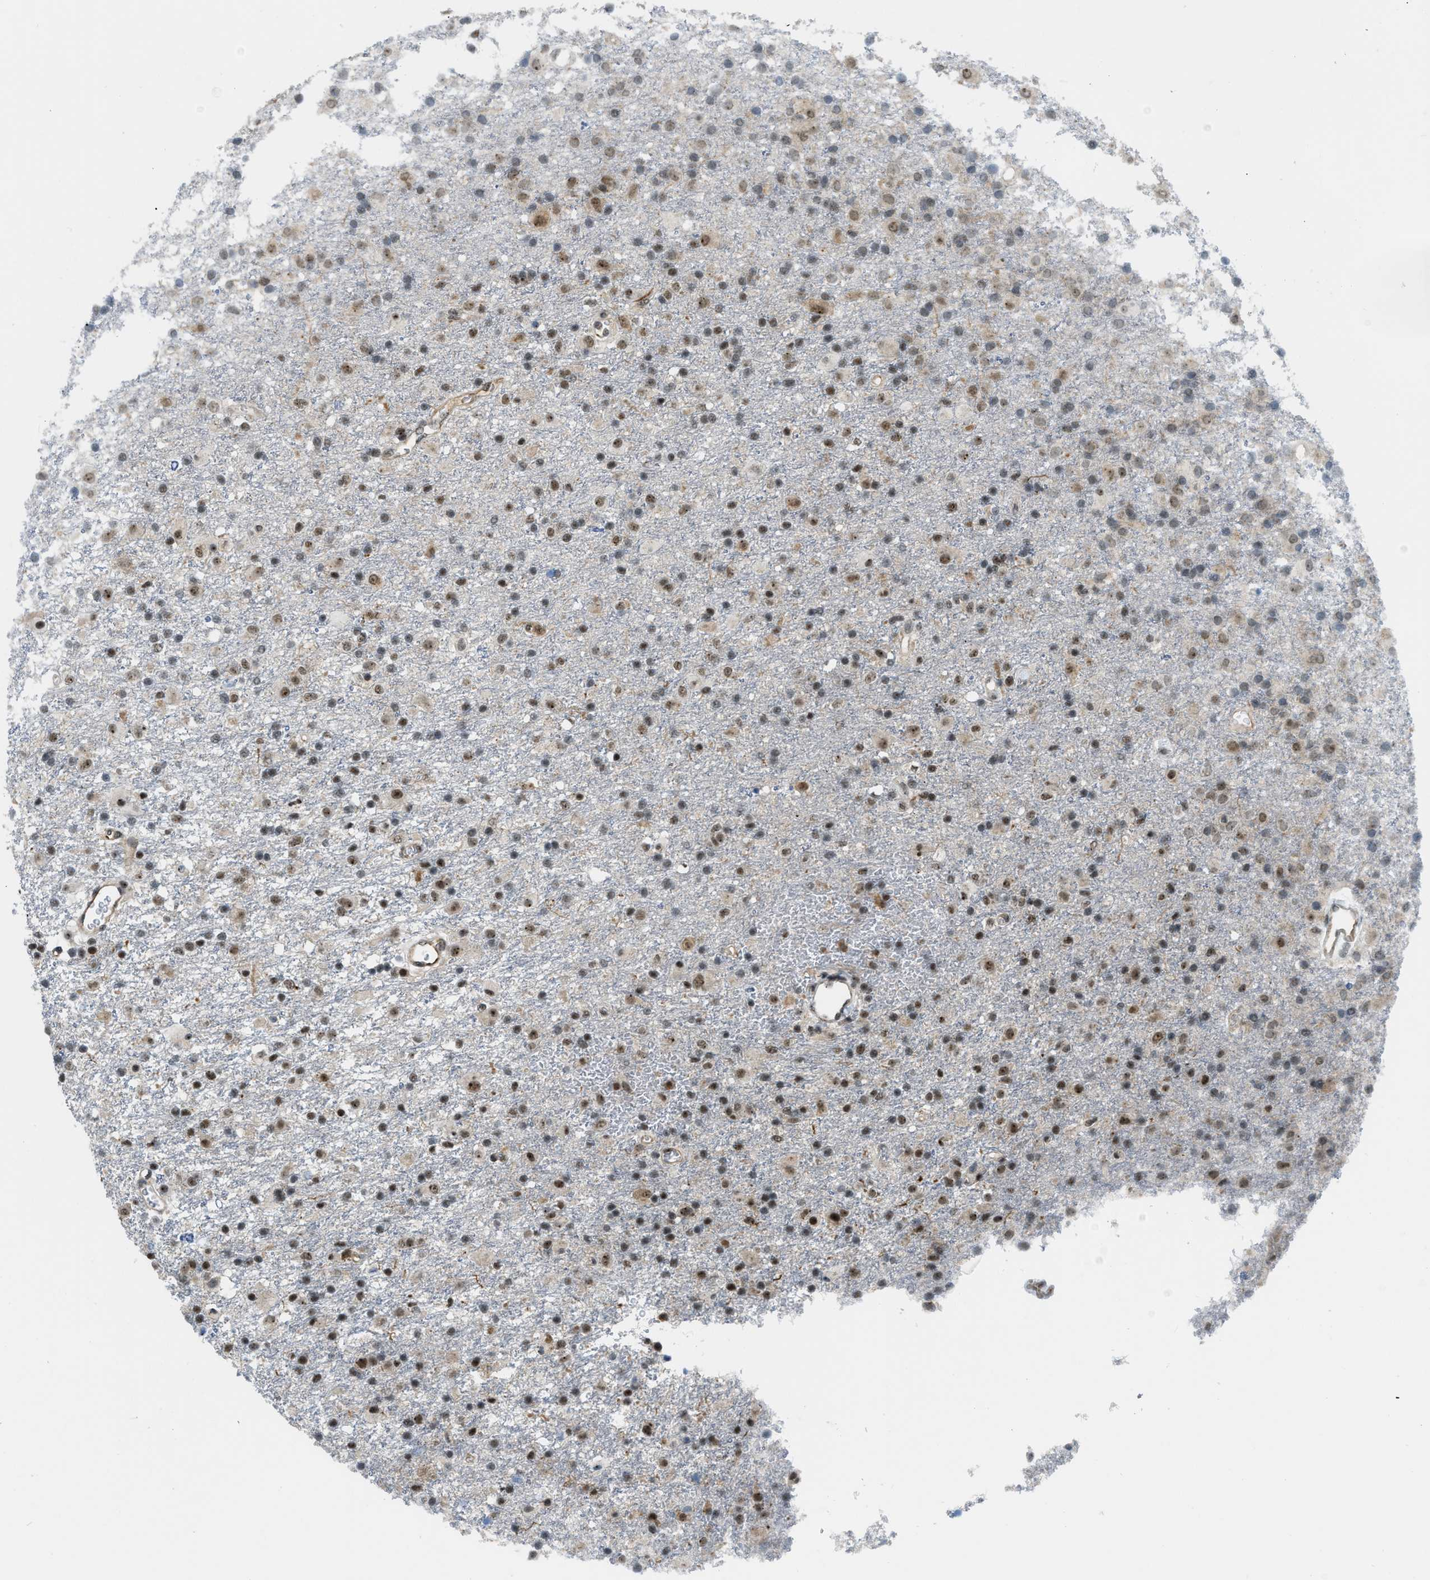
{"staining": {"intensity": "moderate", "quantity": "25%-75%", "location": "nuclear"}, "tissue": "glioma", "cell_type": "Tumor cells", "image_type": "cancer", "snomed": [{"axis": "morphology", "description": "Glioma, malignant, Low grade"}, {"axis": "topography", "description": "Brain"}], "caption": "Protein staining shows moderate nuclear positivity in approximately 25%-75% of tumor cells in malignant glioma (low-grade).", "gene": "E2F1", "patient": {"sex": "male", "age": 65}}